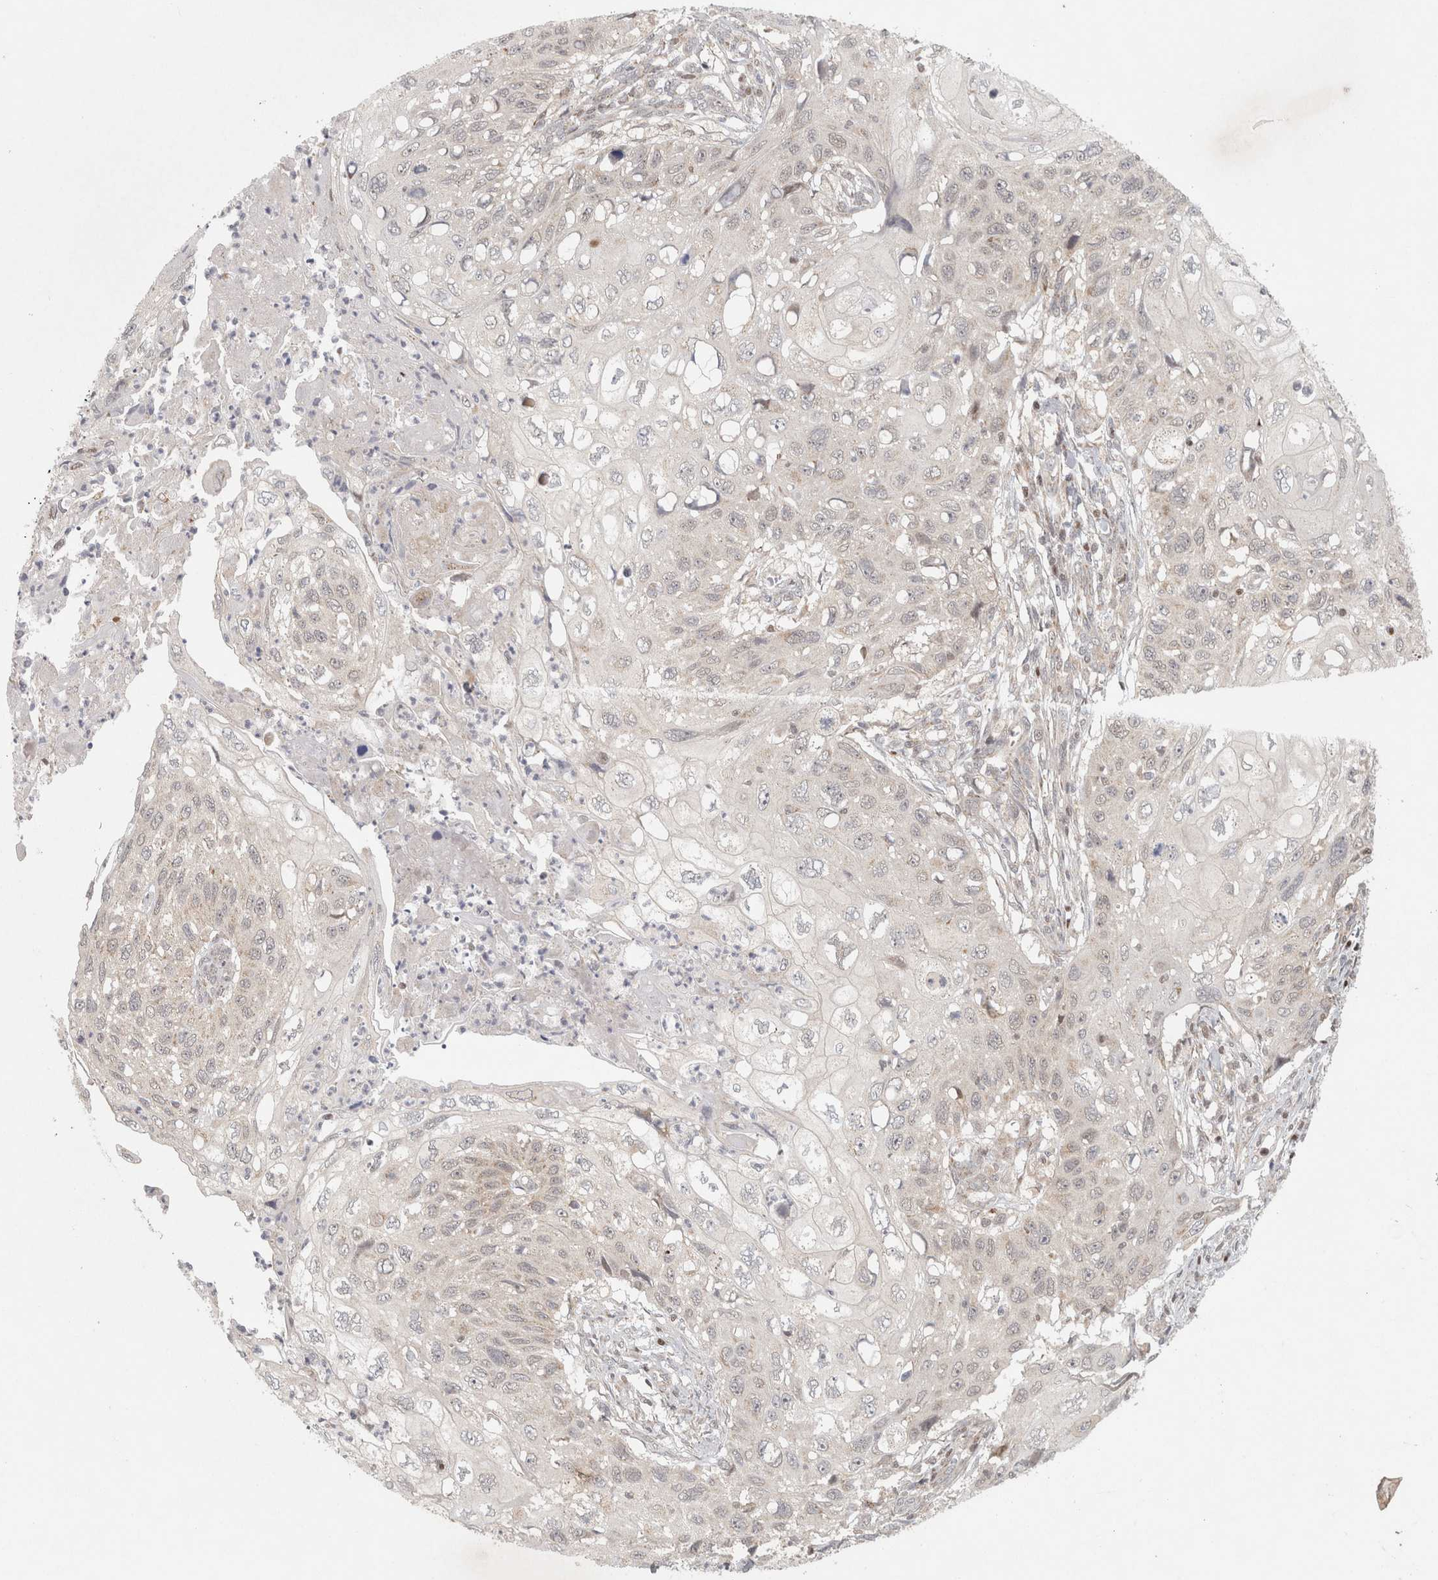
{"staining": {"intensity": "negative", "quantity": "none", "location": "none"}, "tissue": "cervical cancer", "cell_type": "Tumor cells", "image_type": "cancer", "snomed": [{"axis": "morphology", "description": "Squamous cell carcinoma, NOS"}, {"axis": "topography", "description": "Cervix"}], "caption": "IHC image of neoplastic tissue: cervical cancer stained with DAB (3,3'-diaminobenzidine) reveals no significant protein staining in tumor cells.", "gene": "KDM8", "patient": {"sex": "female", "age": 70}}